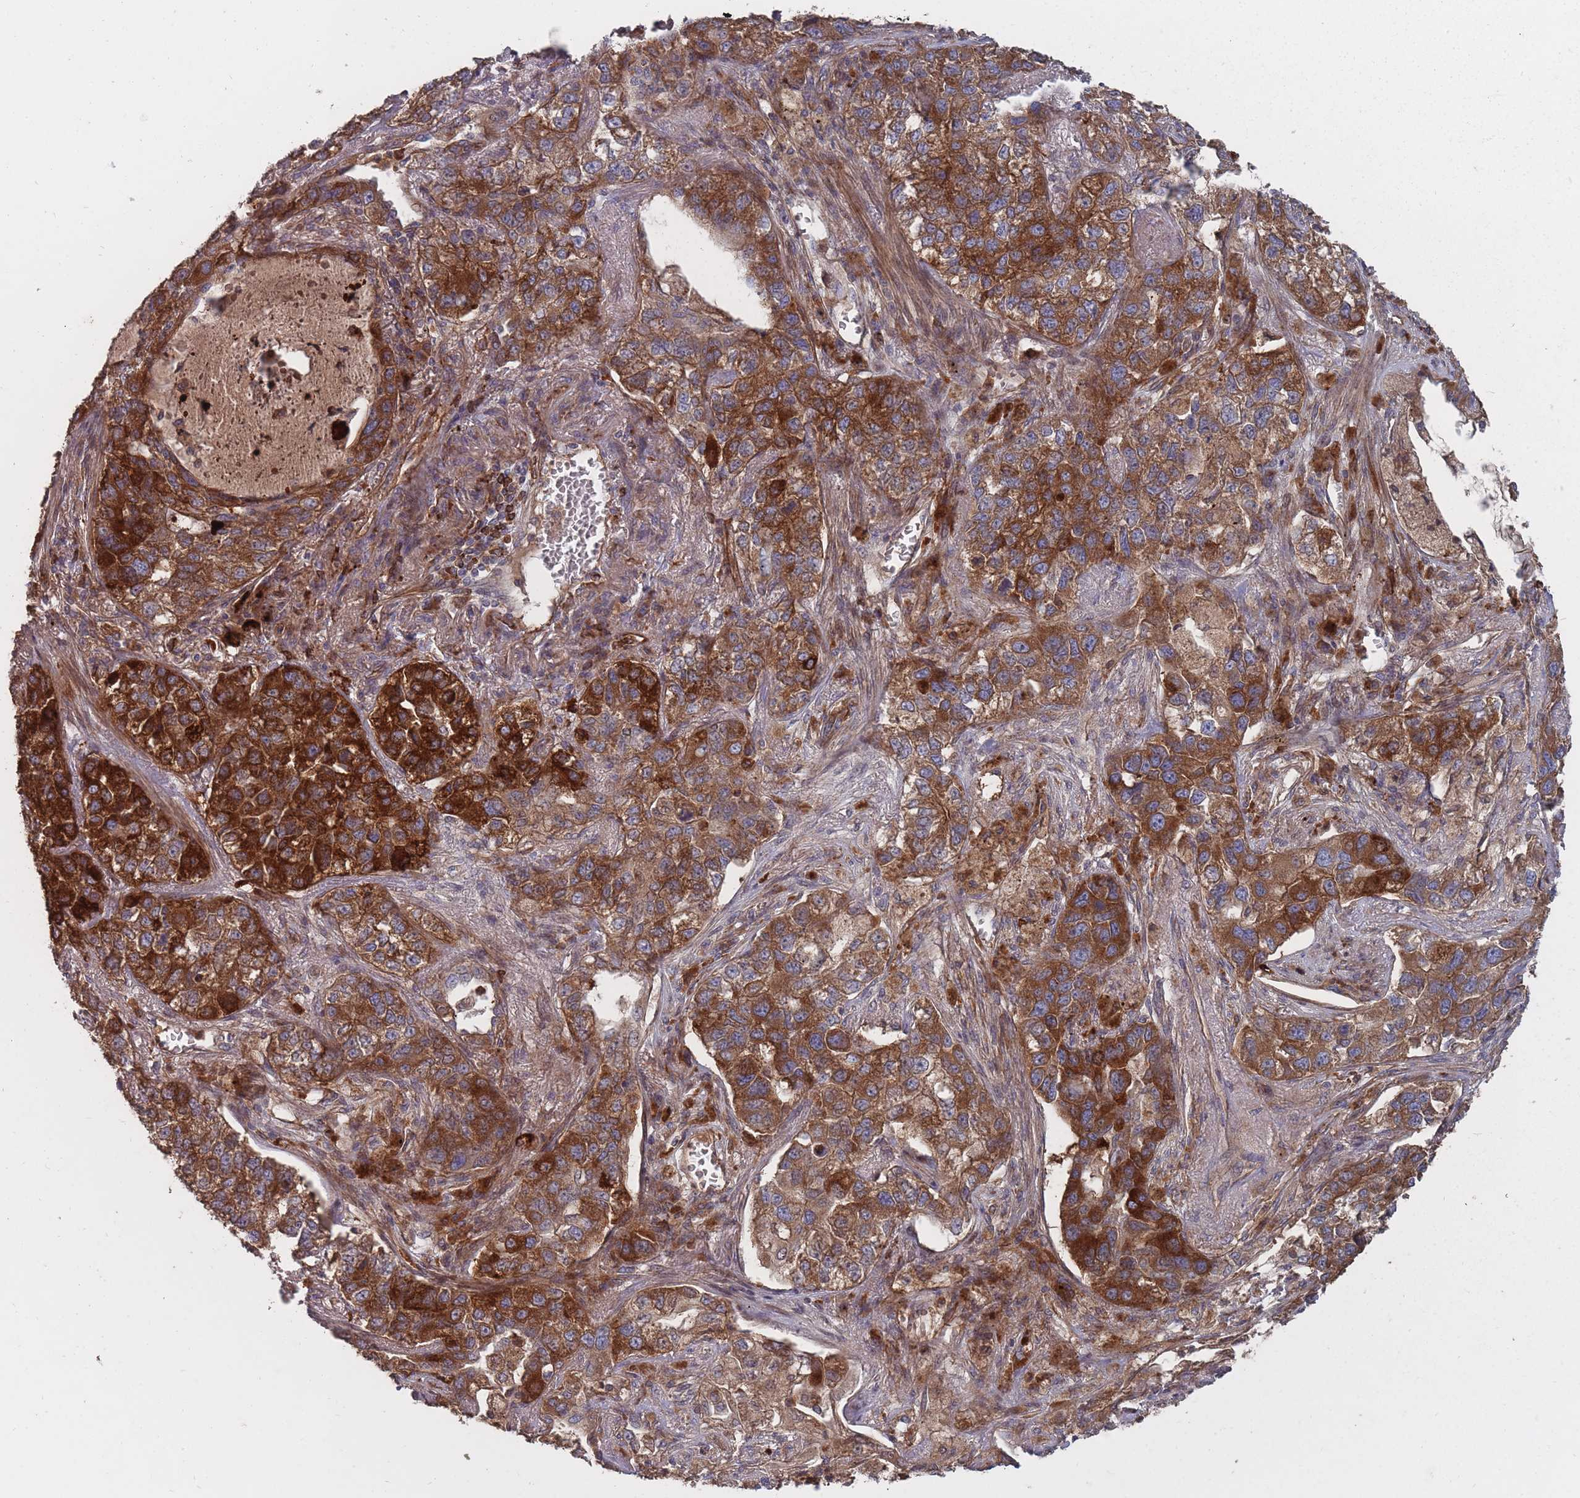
{"staining": {"intensity": "strong", "quantity": ">75%", "location": "cytoplasmic/membranous"}, "tissue": "lung cancer", "cell_type": "Tumor cells", "image_type": "cancer", "snomed": [{"axis": "morphology", "description": "Adenocarcinoma, NOS"}, {"axis": "topography", "description": "Lung"}], "caption": "Lung cancer tissue shows strong cytoplasmic/membranous expression in approximately >75% of tumor cells (Stains: DAB in brown, nuclei in blue, Microscopy: brightfield microscopy at high magnification).", "gene": "THSD7B", "patient": {"sex": "male", "age": 49}}